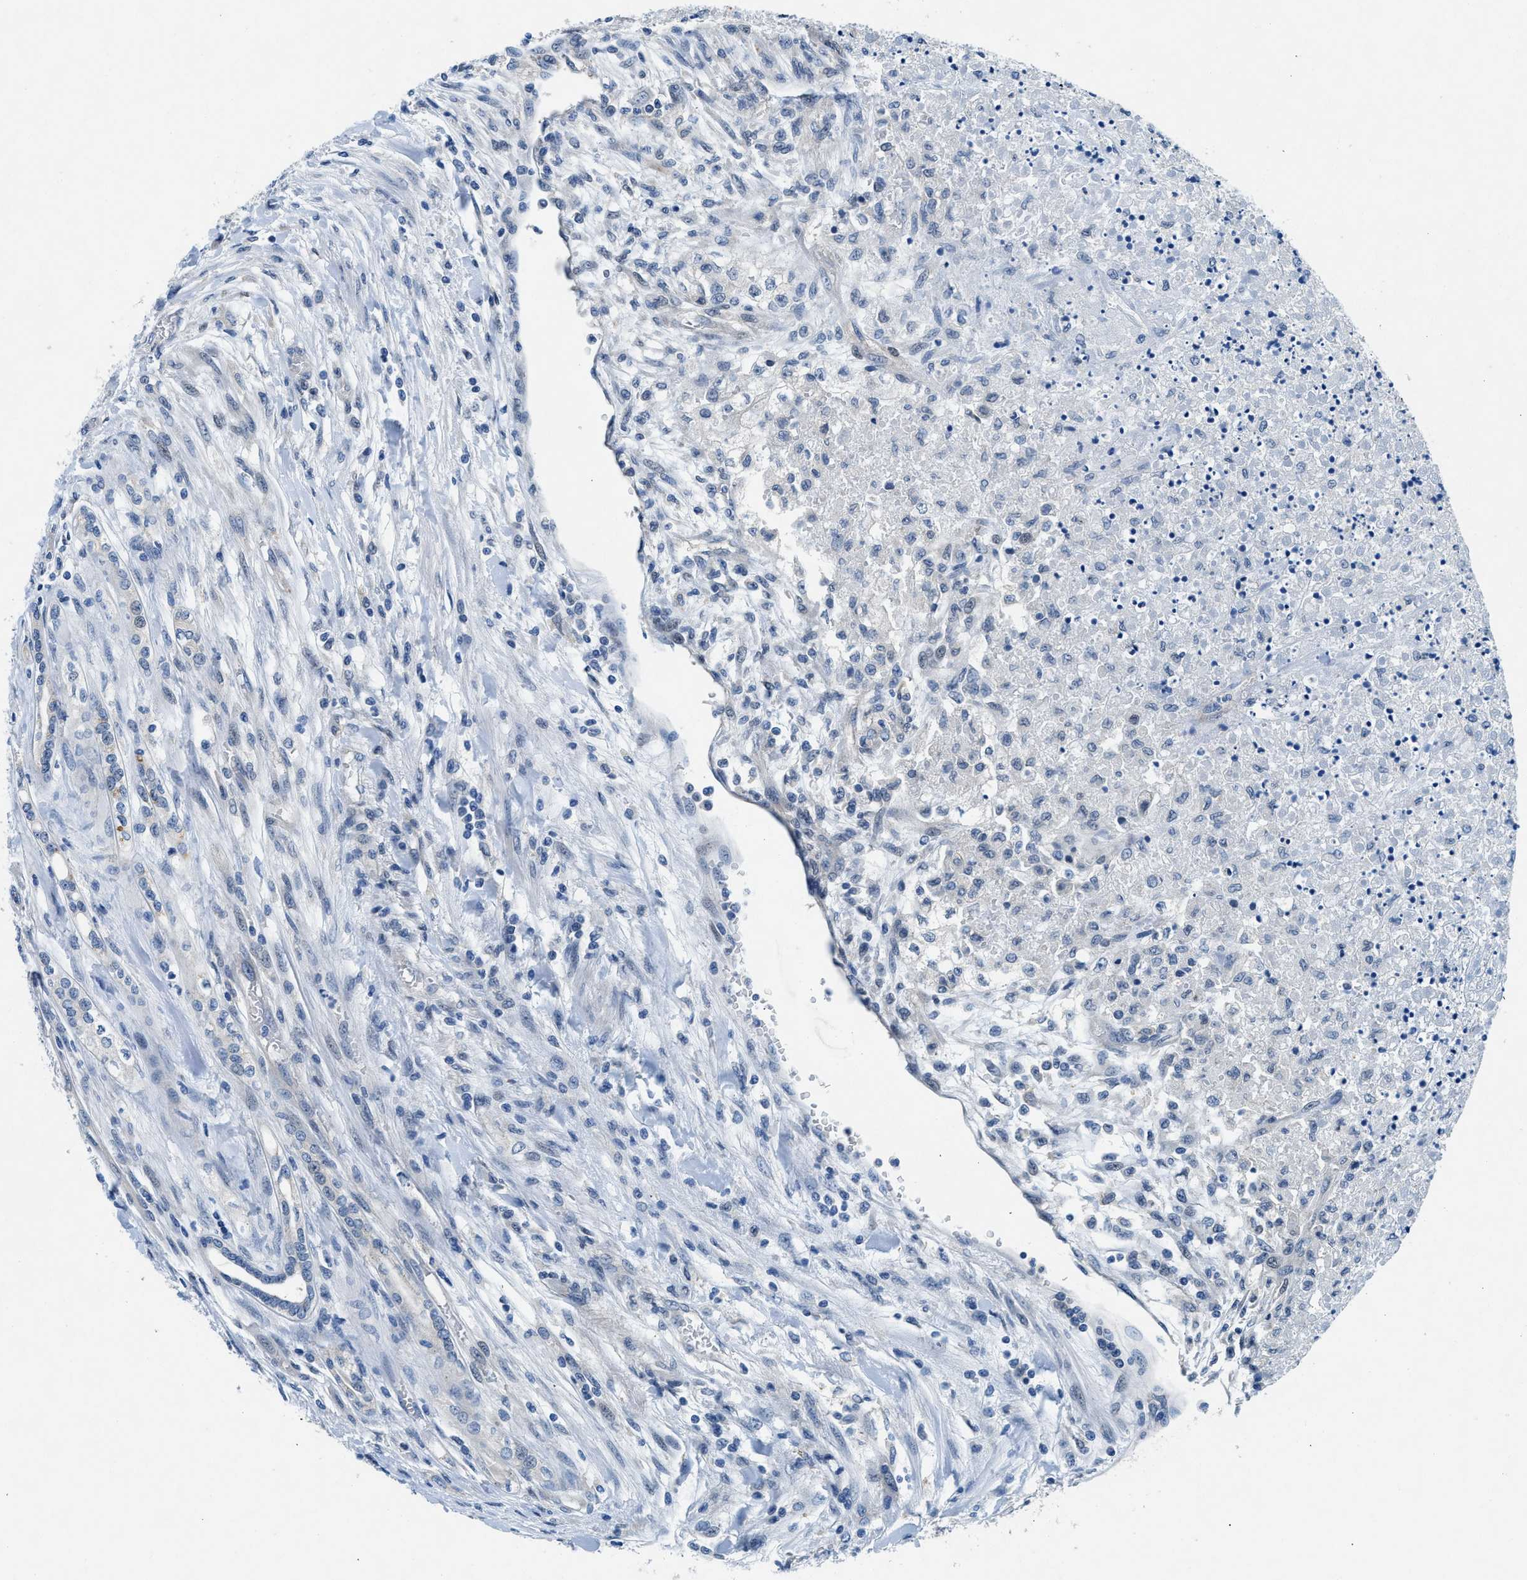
{"staining": {"intensity": "negative", "quantity": "none", "location": "none"}, "tissue": "renal cancer", "cell_type": "Tumor cells", "image_type": "cancer", "snomed": [{"axis": "morphology", "description": "Adenocarcinoma, NOS"}, {"axis": "topography", "description": "Kidney"}], "caption": "Tumor cells show no significant positivity in adenocarcinoma (renal).", "gene": "COPS2", "patient": {"sex": "female", "age": 54}}